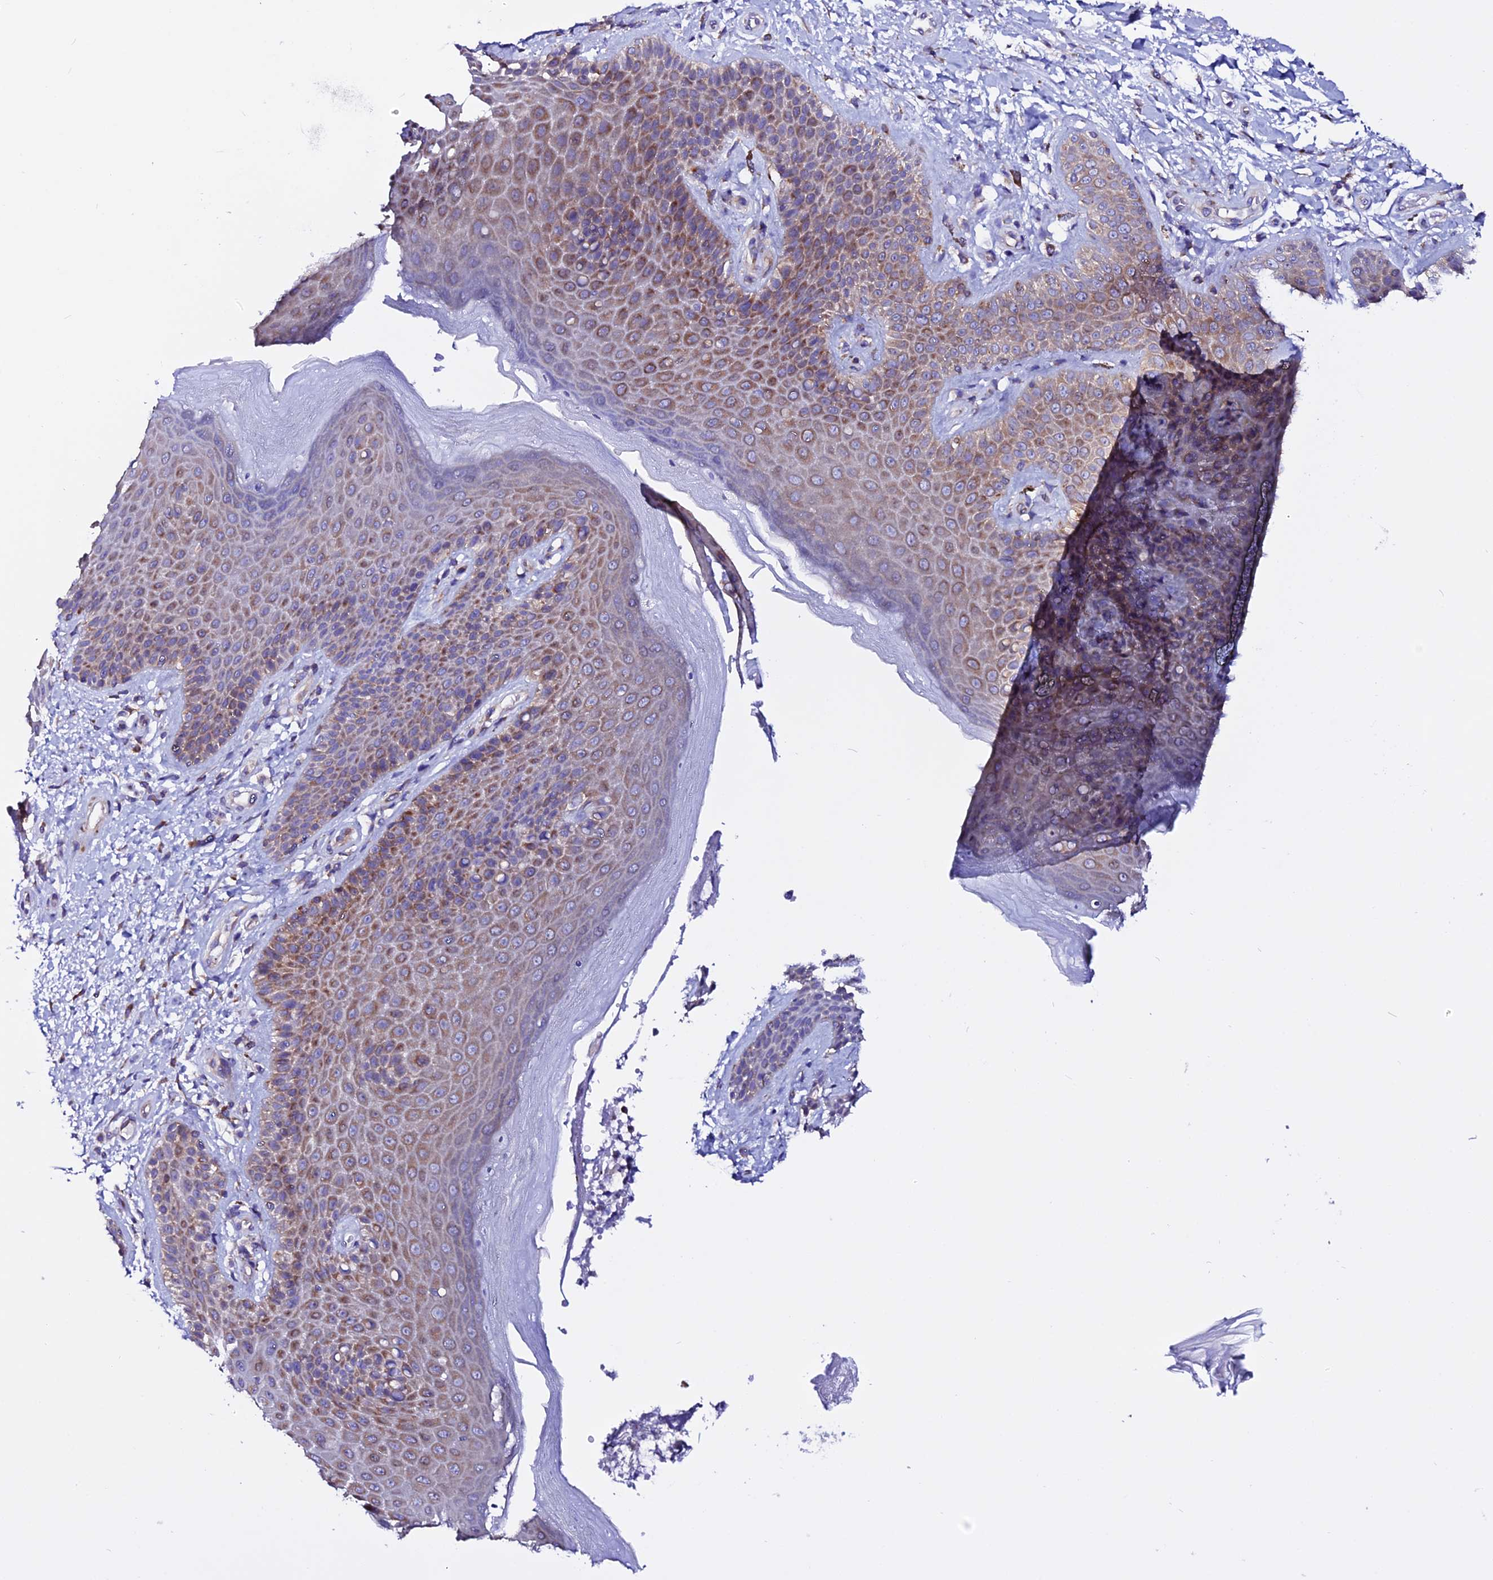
{"staining": {"intensity": "moderate", "quantity": "25%-75%", "location": "cytoplasmic/membranous"}, "tissue": "skin", "cell_type": "Epidermal cells", "image_type": "normal", "snomed": [{"axis": "morphology", "description": "Normal tissue, NOS"}, {"axis": "topography", "description": "Anal"}], "caption": "Immunohistochemical staining of normal skin exhibits medium levels of moderate cytoplasmic/membranous positivity in about 25%-75% of epidermal cells.", "gene": "EEF1G", "patient": {"sex": "female", "age": 89}}